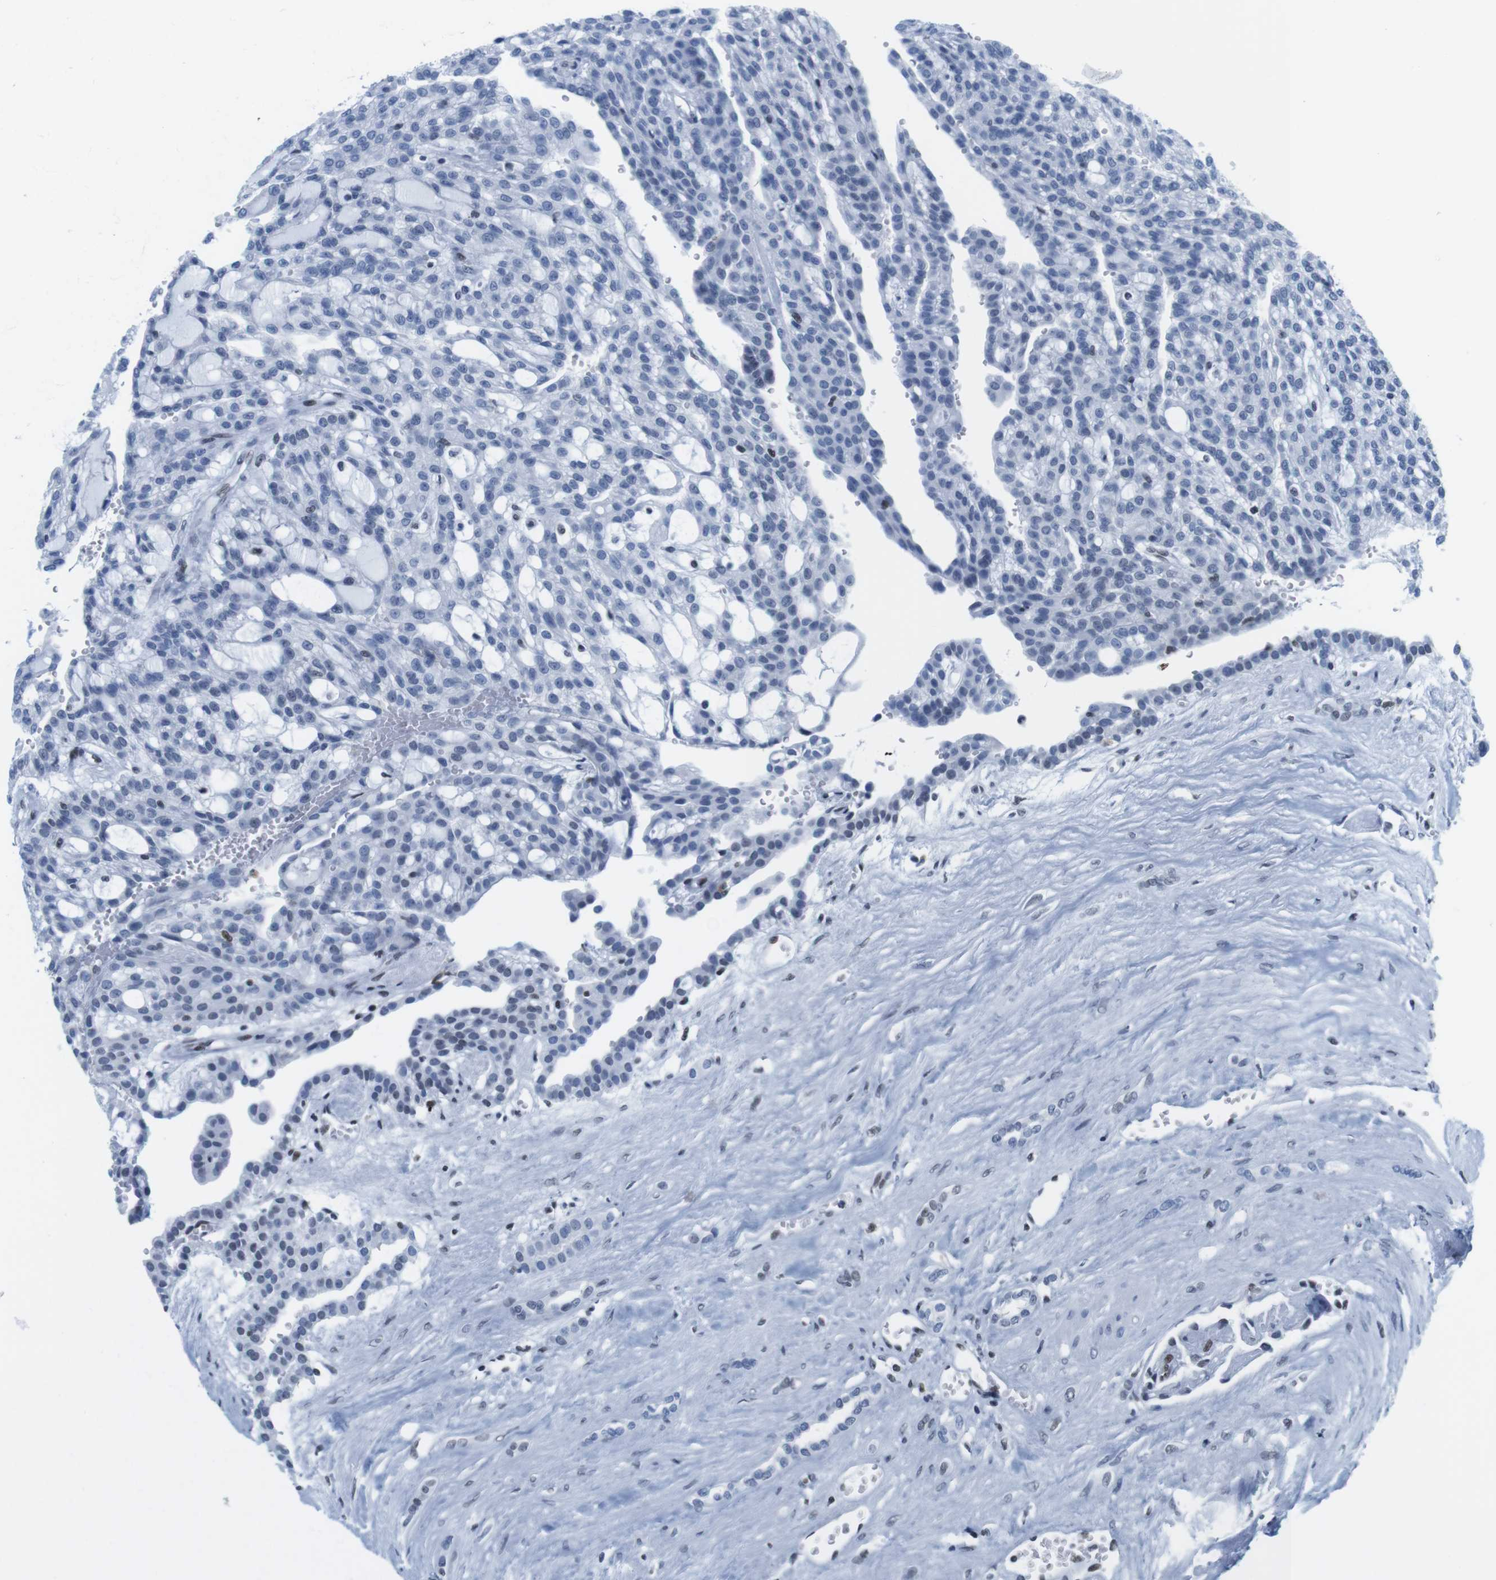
{"staining": {"intensity": "negative", "quantity": "none", "location": "none"}, "tissue": "renal cancer", "cell_type": "Tumor cells", "image_type": "cancer", "snomed": [{"axis": "morphology", "description": "Adenocarcinoma, NOS"}, {"axis": "topography", "description": "Kidney"}], "caption": "Human renal cancer (adenocarcinoma) stained for a protein using IHC displays no expression in tumor cells.", "gene": "IFI16", "patient": {"sex": "male", "age": 63}}